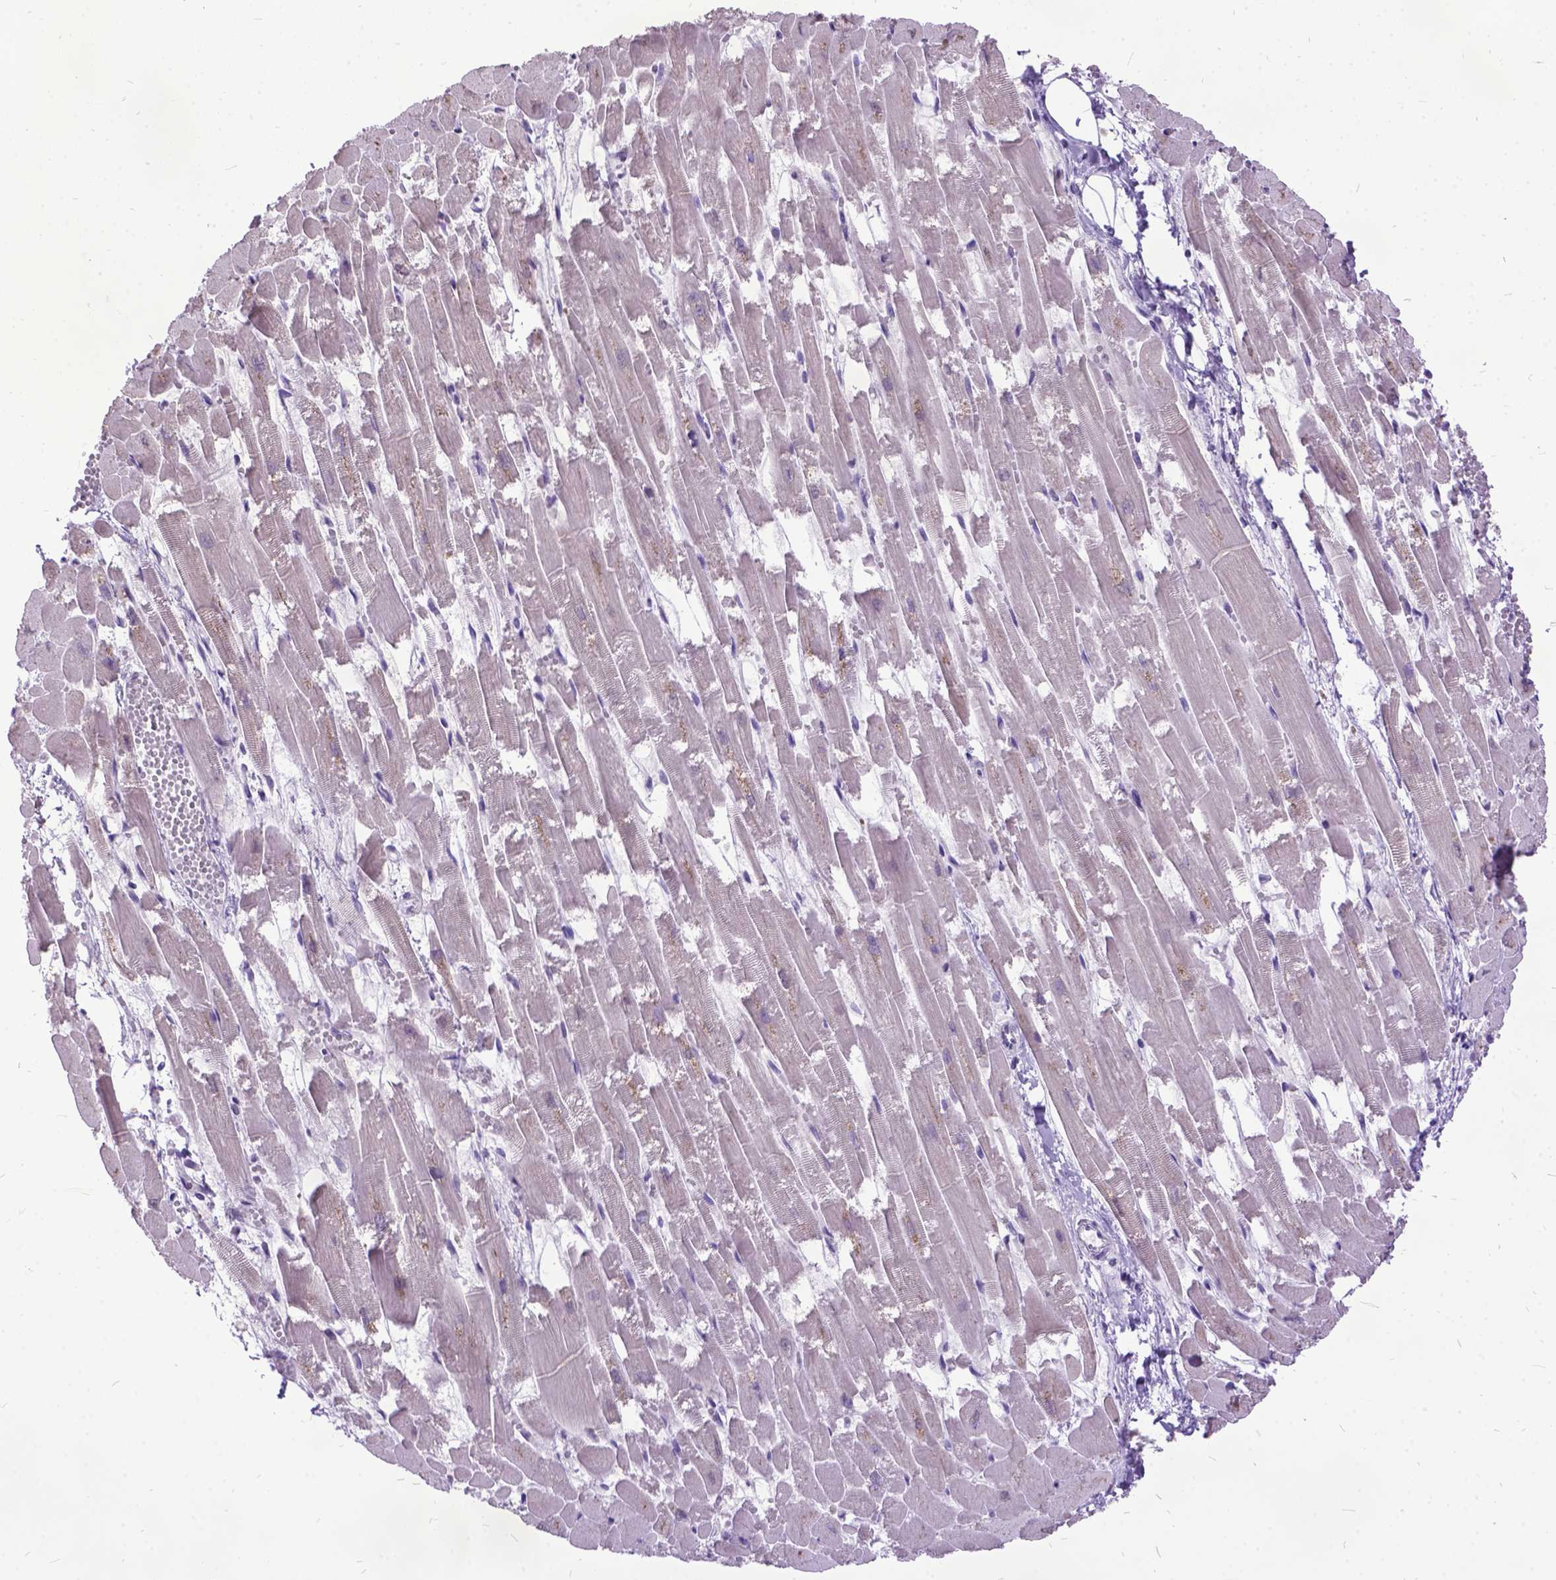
{"staining": {"intensity": "negative", "quantity": "none", "location": "none"}, "tissue": "heart muscle", "cell_type": "Cardiomyocytes", "image_type": "normal", "snomed": [{"axis": "morphology", "description": "Normal tissue, NOS"}, {"axis": "topography", "description": "Heart"}], "caption": "DAB immunohistochemical staining of benign human heart muscle reveals no significant staining in cardiomyocytes.", "gene": "MARCHF10", "patient": {"sex": "female", "age": 52}}